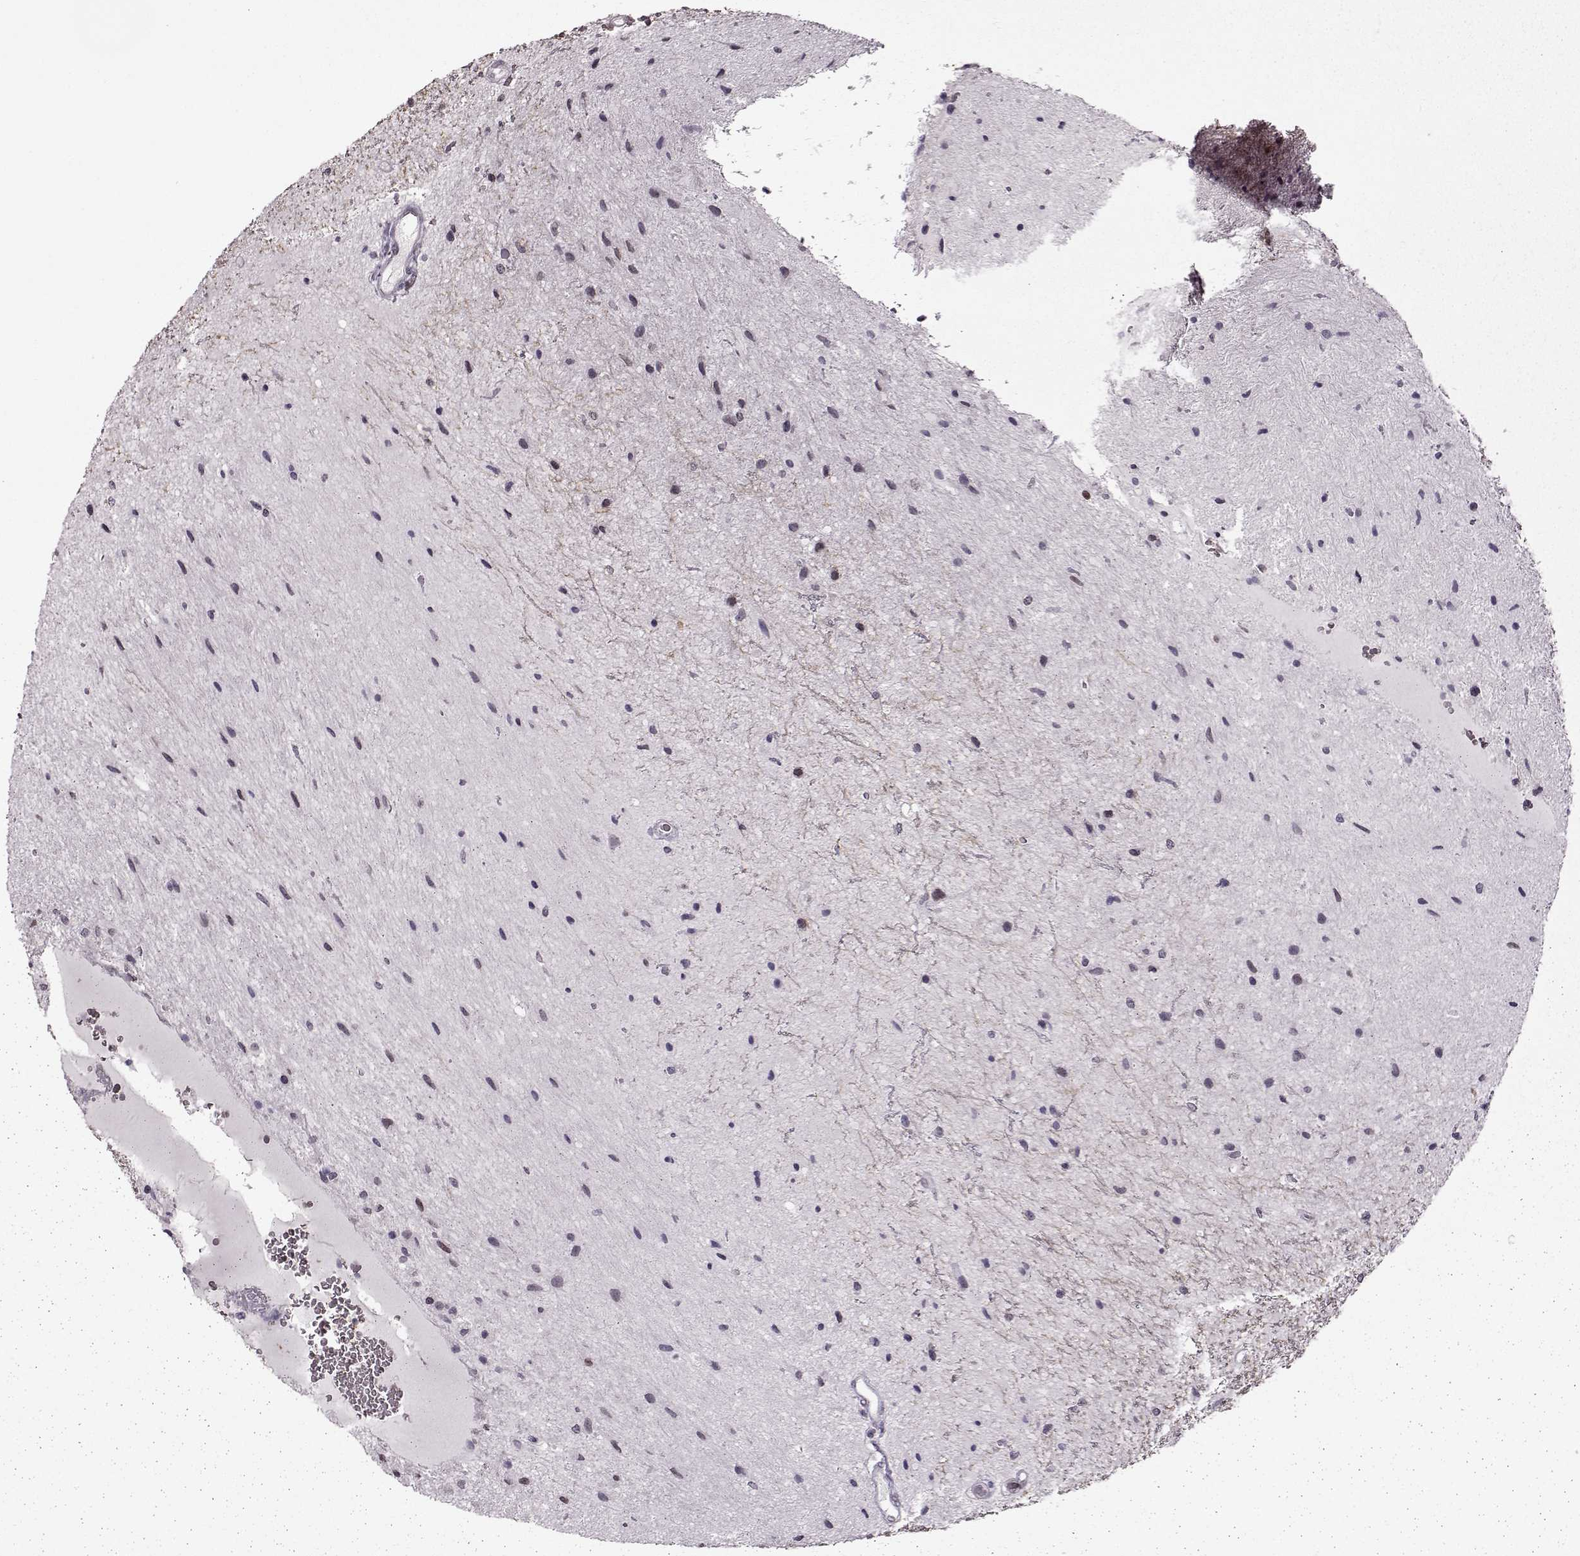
{"staining": {"intensity": "weak", "quantity": "<25%", "location": "nuclear"}, "tissue": "glioma", "cell_type": "Tumor cells", "image_type": "cancer", "snomed": [{"axis": "morphology", "description": "Glioma, malignant, Low grade"}, {"axis": "topography", "description": "Cerebellum"}], "caption": "The photomicrograph exhibits no staining of tumor cells in glioma.", "gene": "STX1B", "patient": {"sex": "female", "age": 14}}